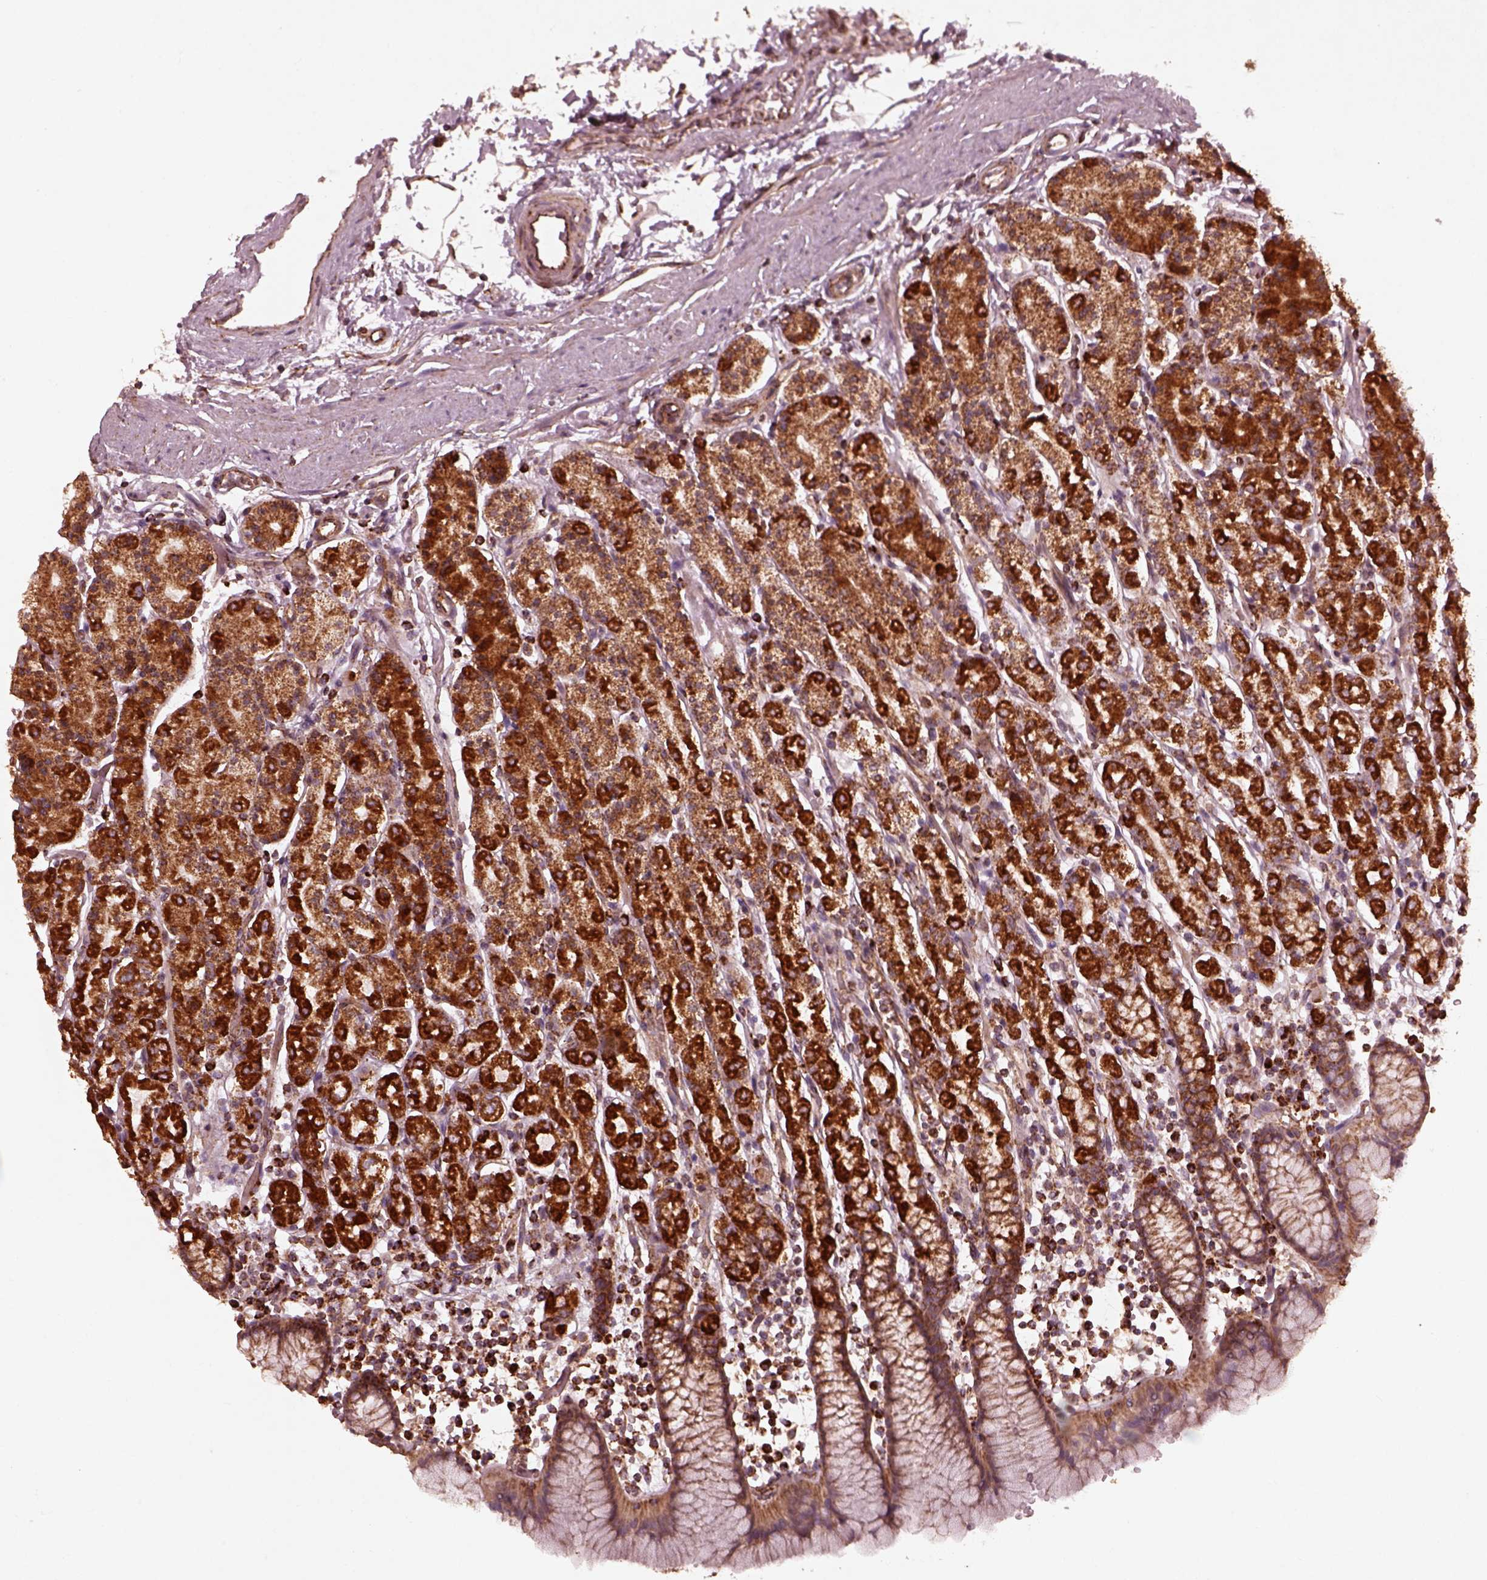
{"staining": {"intensity": "strong", "quantity": "25%-75%", "location": "cytoplasmic/membranous"}, "tissue": "stomach", "cell_type": "Glandular cells", "image_type": "normal", "snomed": [{"axis": "morphology", "description": "Normal tissue, NOS"}, {"axis": "topography", "description": "Stomach, upper"}, {"axis": "topography", "description": "Stomach"}], "caption": "This image displays immunohistochemistry staining of benign stomach, with high strong cytoplasmic/membranous staining in about 25%-75% of glandular cells.", "gene": "ENSG00000285130", "patient": {"sex": "male", "age": 62}}